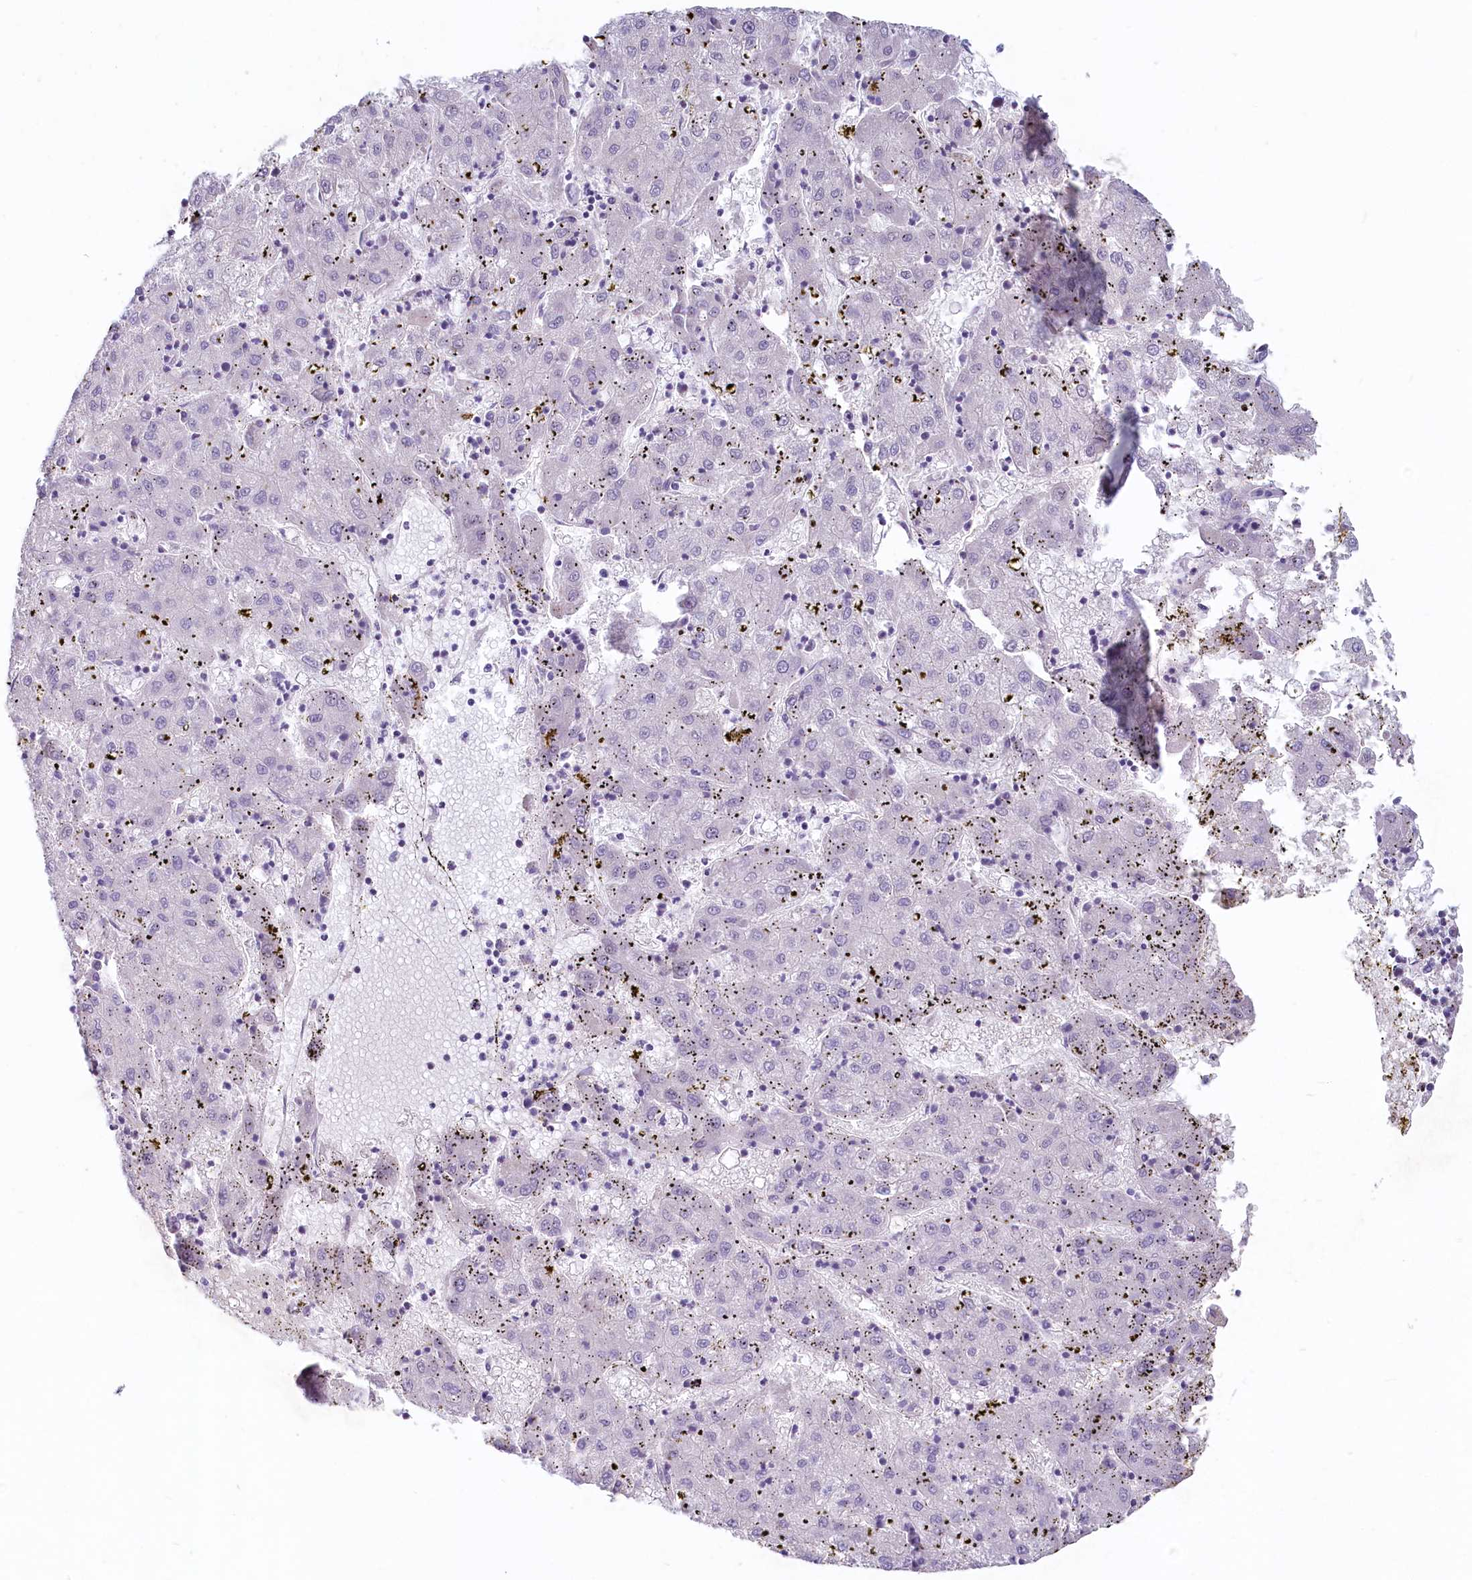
{"staining": {"intensity": "negative", "quantity": "none", "location": "none"}, "tissue": "liver cancer", "cell_type": "Tumor cells", "image_type": "cancer", "snomed": [{"axis": "morphology", "description": "Carcinoma, Hepatocellular, NOS"}, {"axis": "topography", "description": "Liver"}], "caption": "Immunohistochemistry (IHC) of human liver hepatocellular carcinoma exhibits no staining in tumor cells. (DAB (3,3'-diaminobenzidine) immunohistochemistry (IHC) visualized using brightfield microscopy, high magnification).", "gene": "PROCR", "patient": {"sex": "male", "age": 72}}